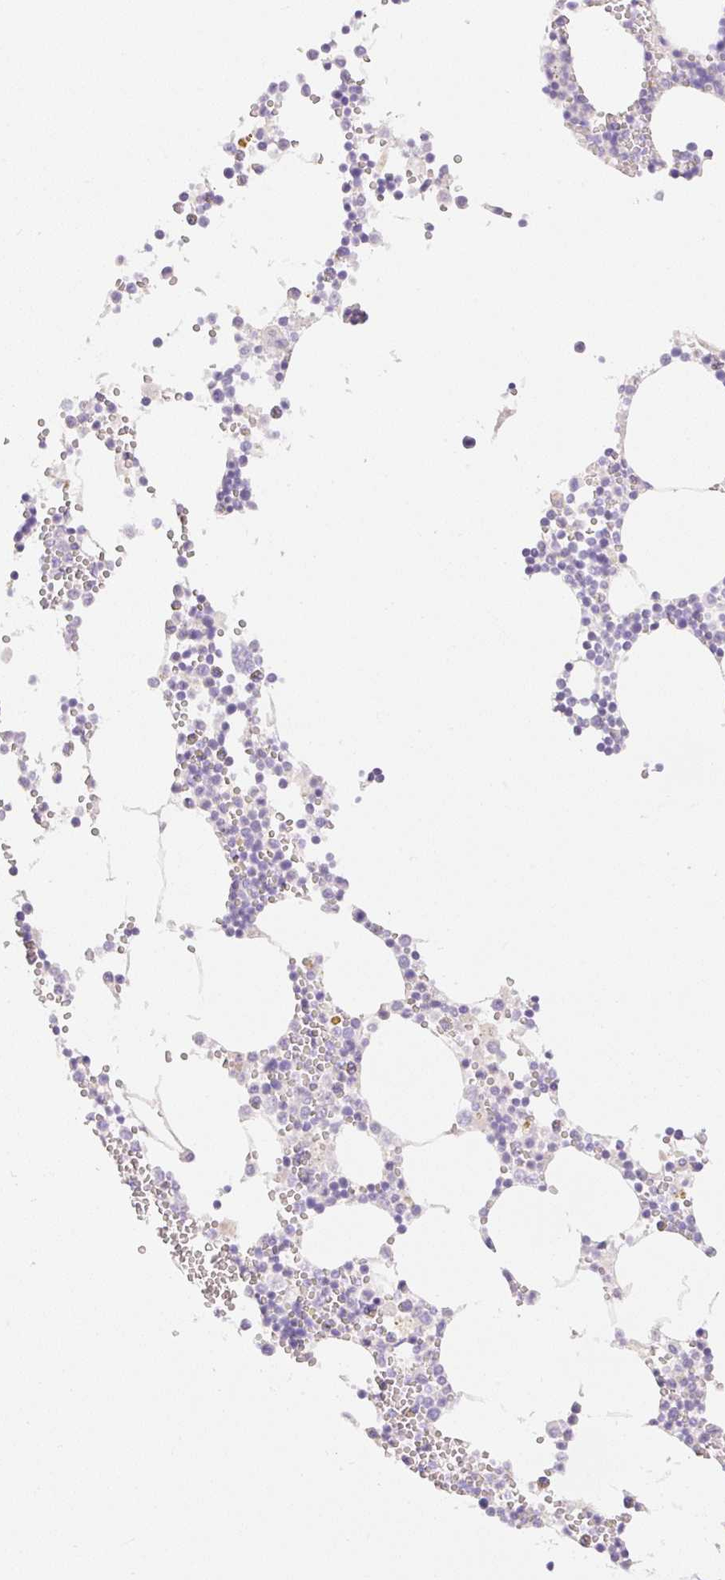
{"staining": {"intensity": "negative", "quantity": "none", "location": "none"}, "tissue": "bone marrow", "cell_type": "Hematopoietic cells", "image_type": "normal", "snomed": [{"axis": "morphology", "description": "Normal tissue, NOS"}, {"axis": "topography", "description": "Bone marrow"}], "caption": "An immunohistochemistry (IHC) image of normal bone marrow is shown. There is no staining in hematopoietic cells of bone marrow.", "gene": "MIA2", "patient": {"sex": "male", "age": 54}}